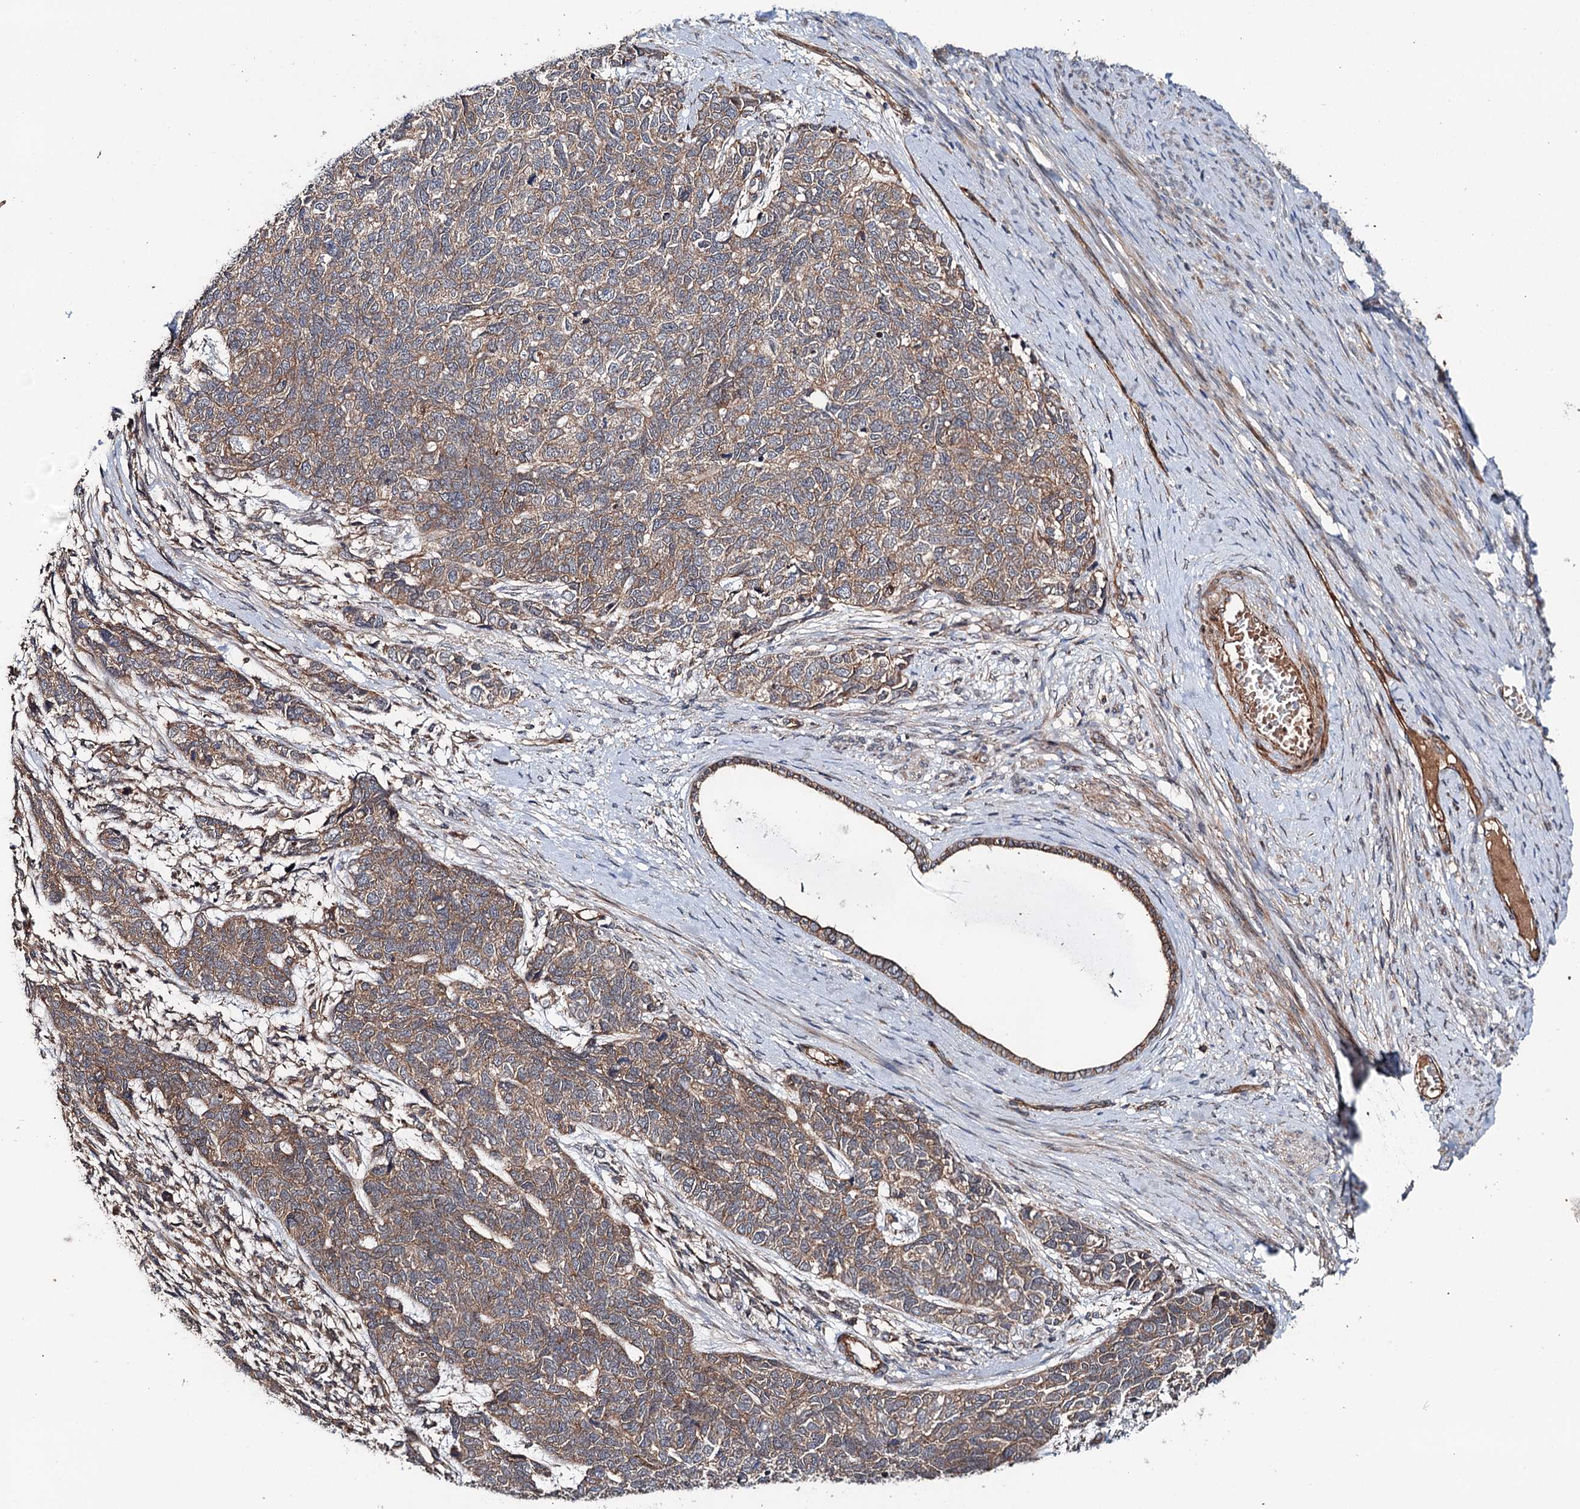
{"staining": {"intensity": "moderate", "quantity": "25%-75%", "location": "cytoplasmic/membranous"}, "tissue": "cervical cancer", "cell_type": "Tumor cells", "image_type": "cancer", "snomed": [{"axis": "morphology", "description": "Squamous cell carcinoma, NOS"}, {"axis": "topography", "description": "Cervix"}], "caption": "Brown immunohistochemical staining in human cervical squamous cell carcinoma displays moderate cytoplasmic/membranous expression in approximately 25%-75% of tumor cells. The staining was performed using DAB (3,3'-diaminobenzidine), with brown indicating positive protein expression. Nuclei are stained blue with hematoxylin.", "gene": "ADGRG4", "patient": {"sex": "female", "age": 63}}